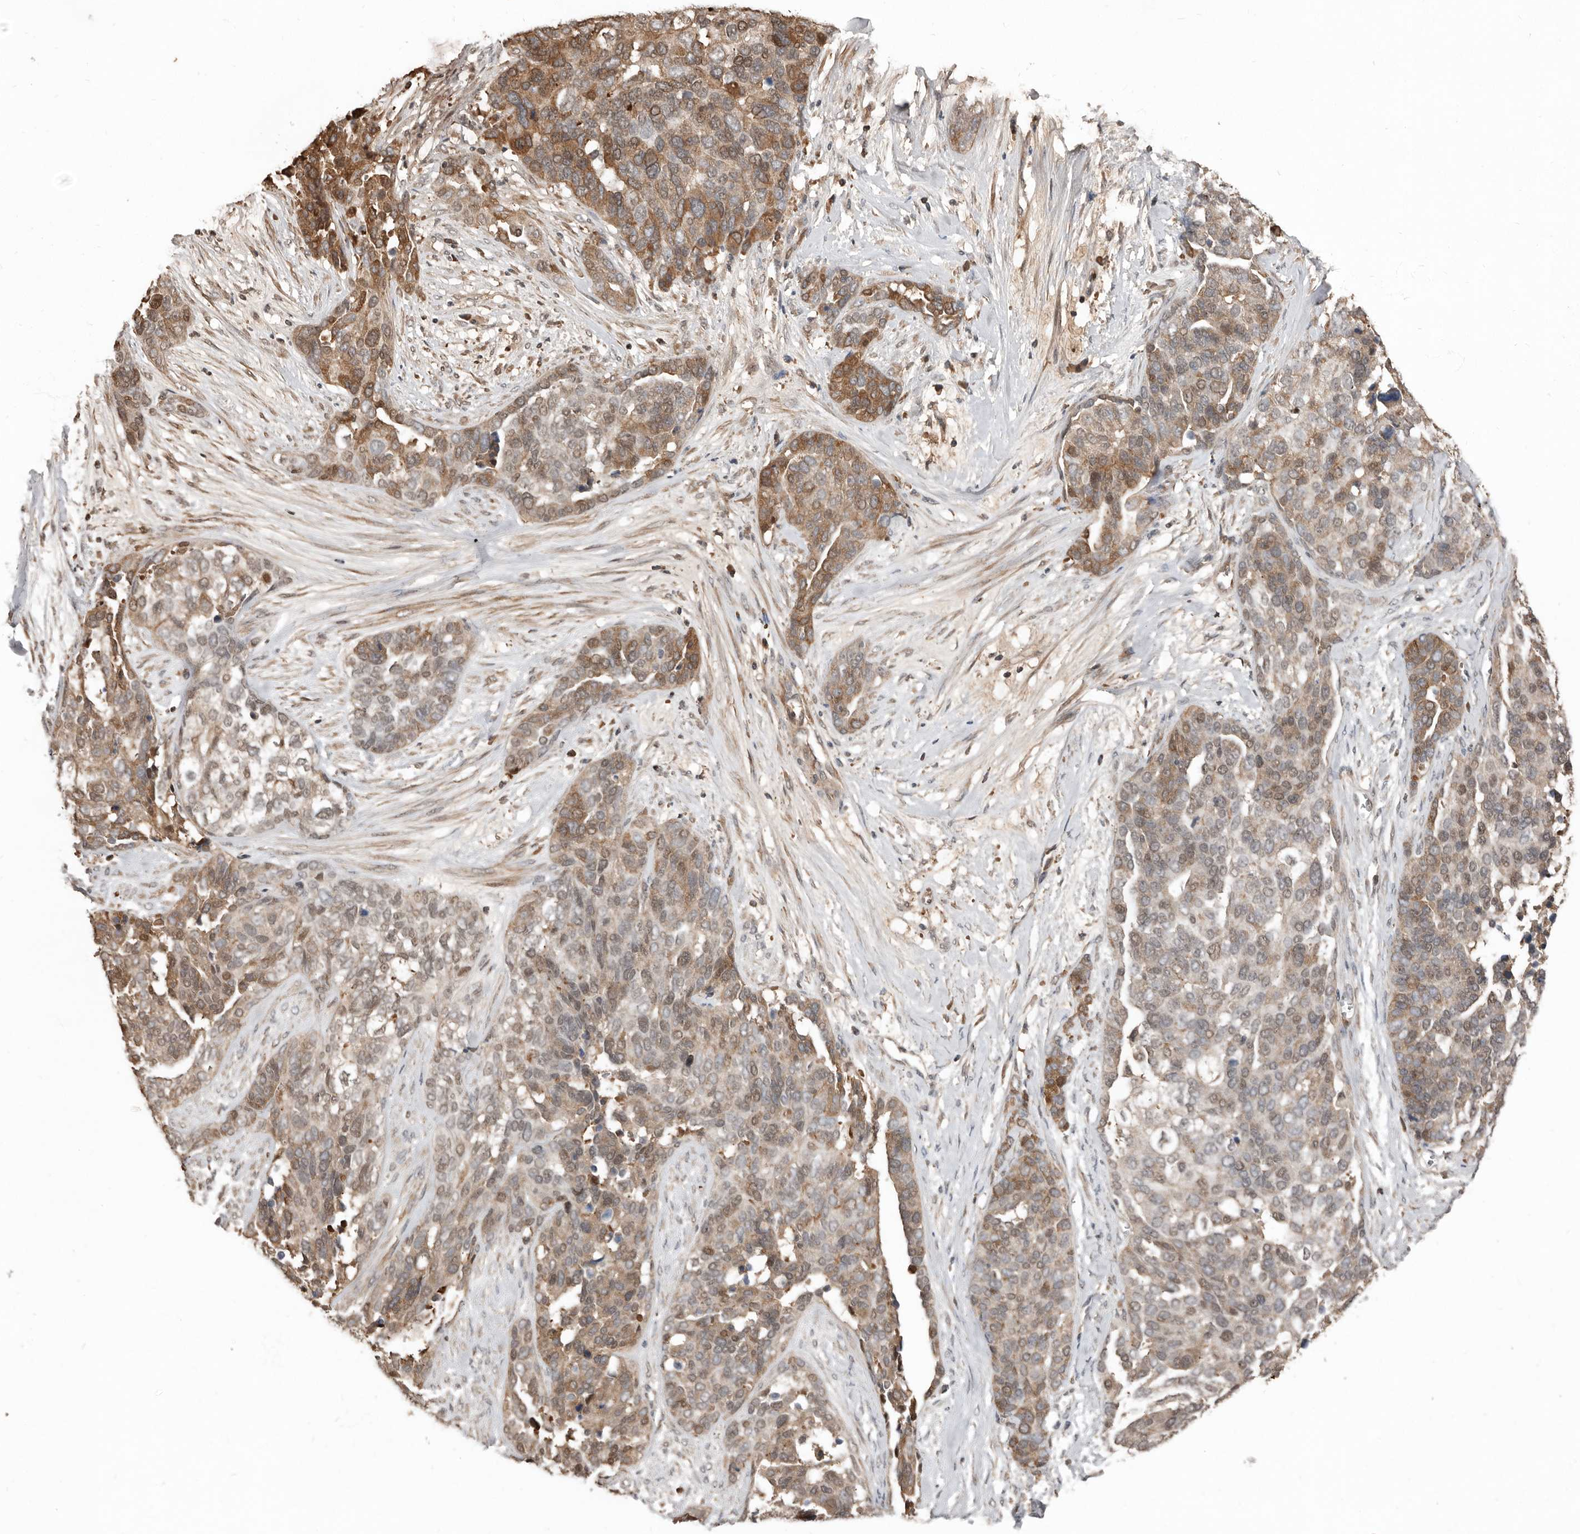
{"staining": {"intensity": "moderate", "quantity": "25%-75%", "location": "cytoplasmic/membranous,nuclear"}, "tissue": "ovarian cancer", "cell_type": "Tumor cells", "image_type": "cancer", "snomed": [{"axis": "morphology", "description": "Cystadenocarcinoma, serous, NOS"}, {"axis": "topography", "description": "Ovary"}], "caption": "Ovarian cancer (serous cystadenocarcinoma) tissue exhibits moderate cytoplasmic/membranous and nuclear positivity in about 25%-75% of tumor cells, visualized by immunohistochemistry.", "gene": "LRGUK", "patient": {"sex": "female", "age": 44}}